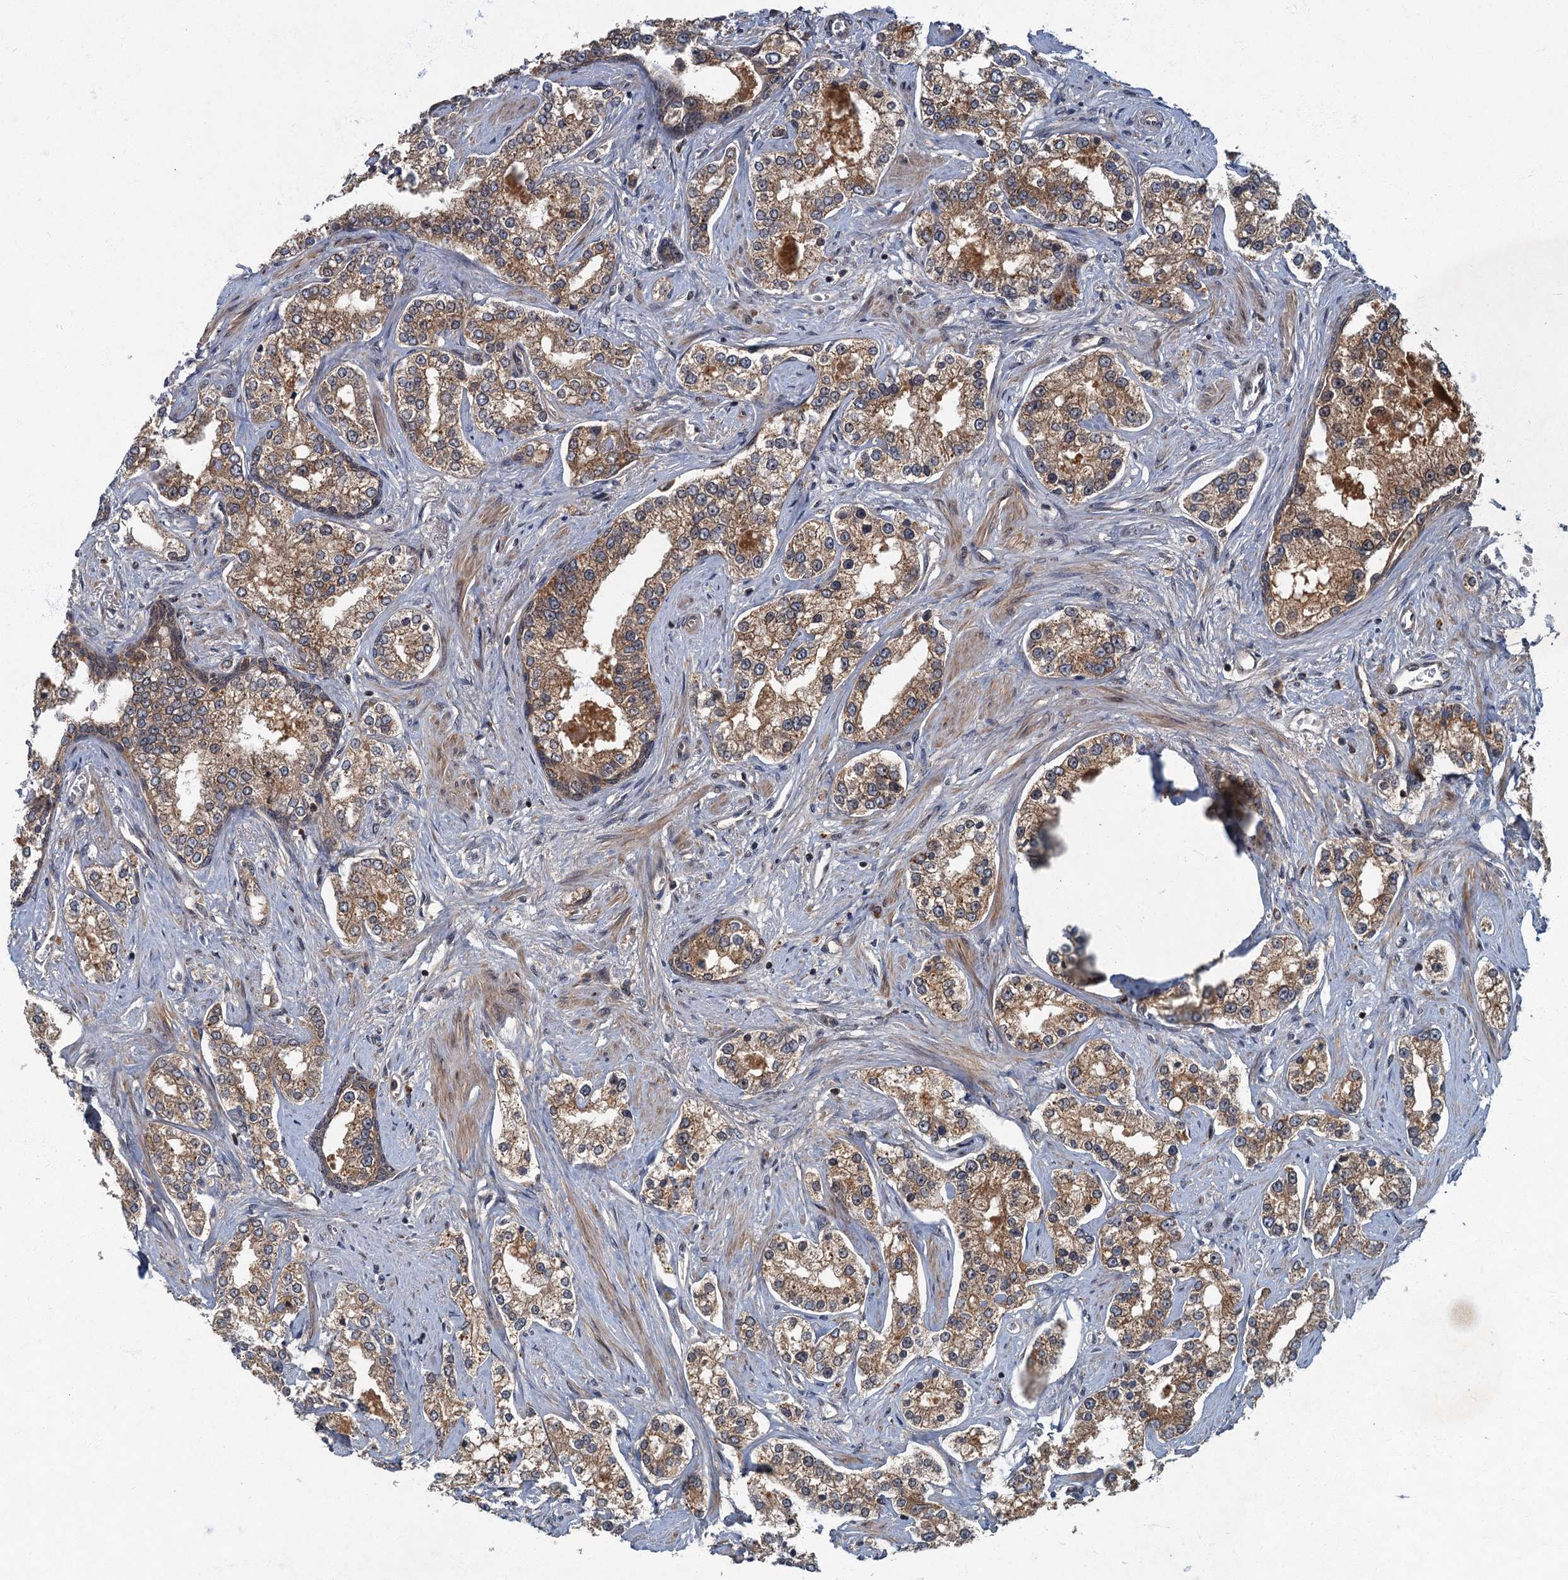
{"staining": {"intensity": "moderate", "quantity": ">75%", "location": "cytoplasmic/membranous"}, "tissue": "prostate cancer", "cell_type": "Tumor cells", "image_type": "cancer", "snomed": [{"axis": "morphology", "description": "Normal tissue, NOS"}, {"axis": "morphology", "description": "Adenocarcinoma, High grade"}, {"axis": "topography", "description": "Prostate"}], "caption": "Immunohistochemistry image of human prostate cancer (adenocarcinoma (high-grade)) stained for a protein (brown), which reveals medium levels of moderate cytoplasmic/membranous positivity in approximately >75% of tumor cells.", "gene": "SLC11A2", "patient": {"sex": "male", "age": 83}}